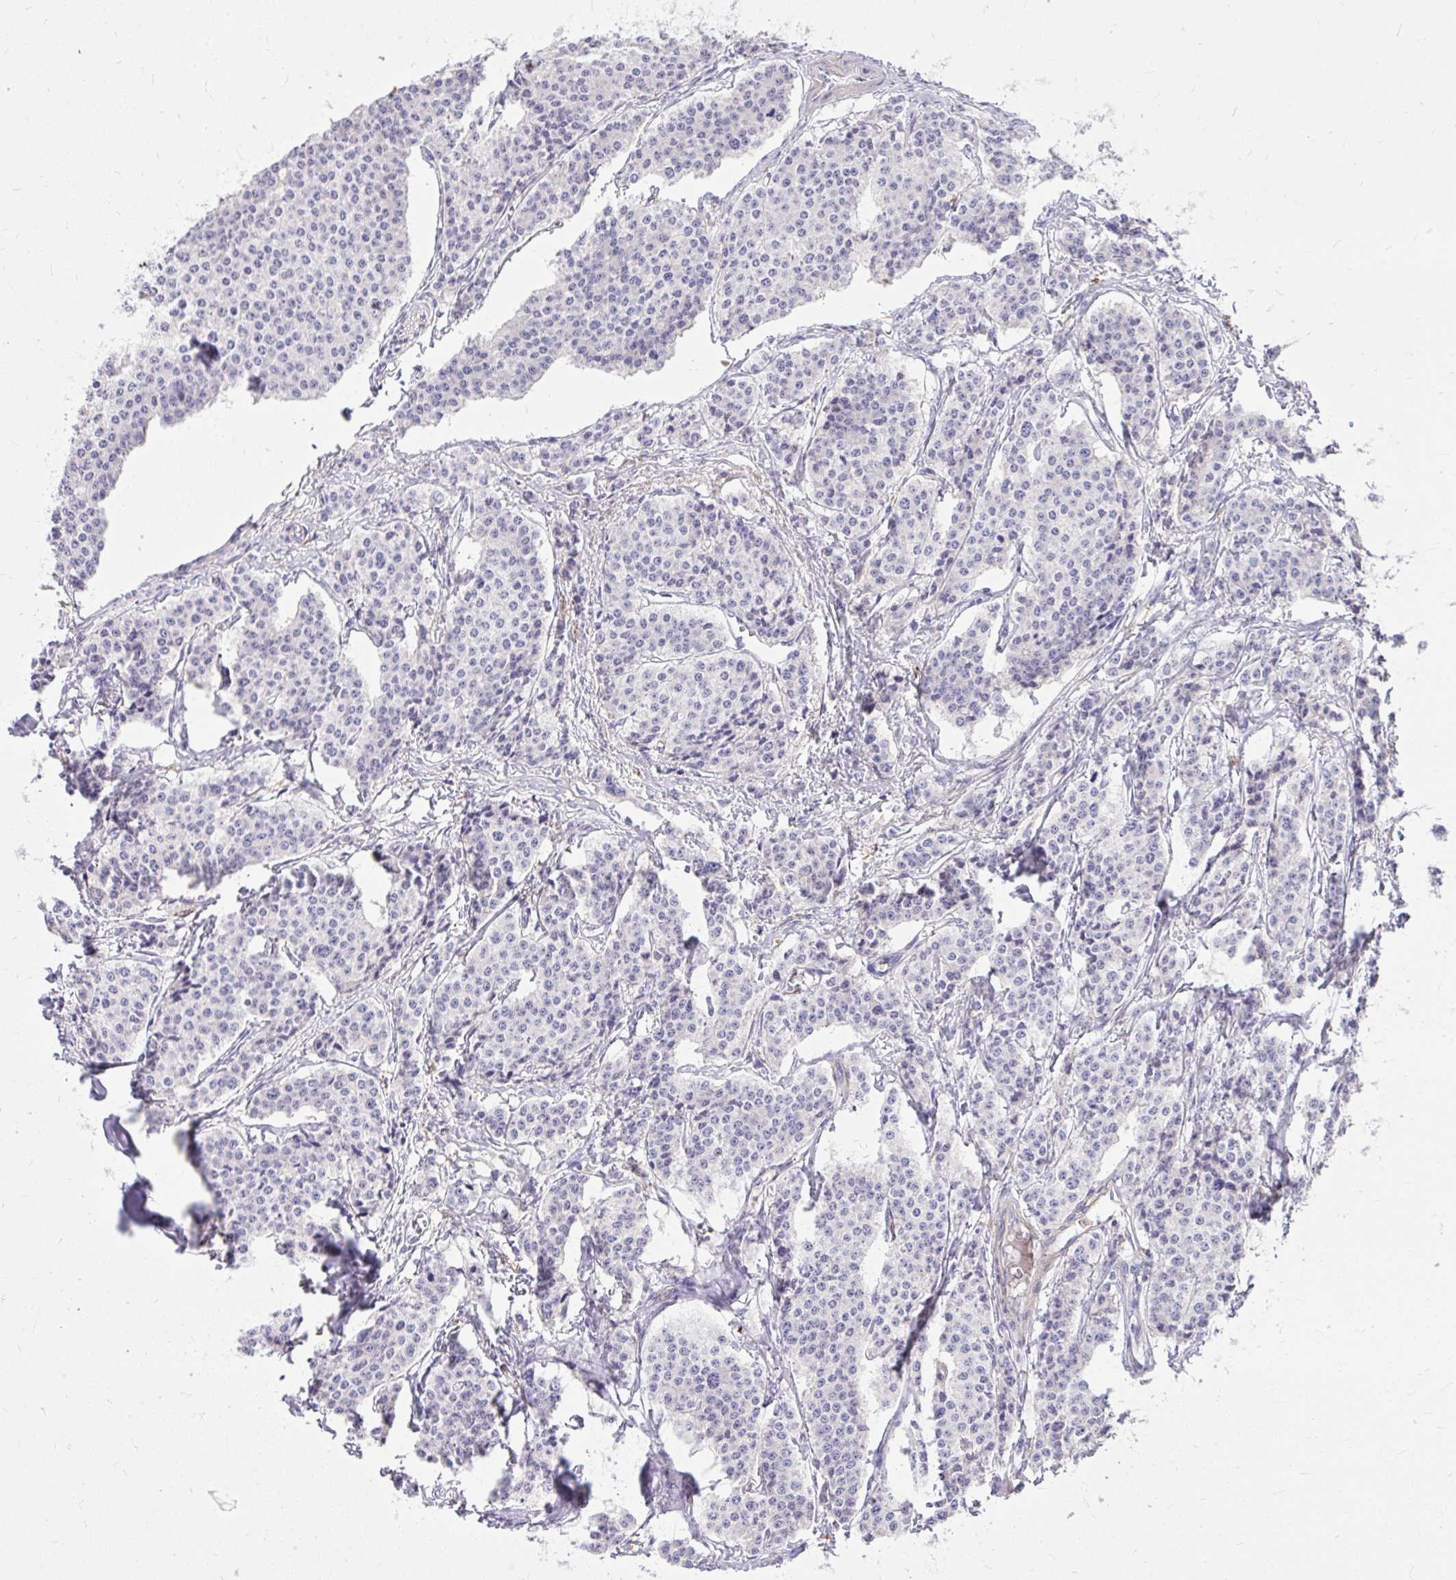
{"staining": {"intensity": "negative", "quantity": "none", "location": "none"}, "tissue": "carcinoid", "cell_type": "Tumor cells", "image_type": "cancer", "snomed": [{"axis": "morphology", "description": "Carcinoid, malignant, NOS"}, {"axis": "topography", "description": "Small intestine"}], "caption": "High power microscopy histopathology image of an immunohistochemistry (IHC) photomicrograph of carcinoid, revealing no significant expression in tumor cells.", "gene": "TLR7", "patient": {"sex": "female", "age": 64}}